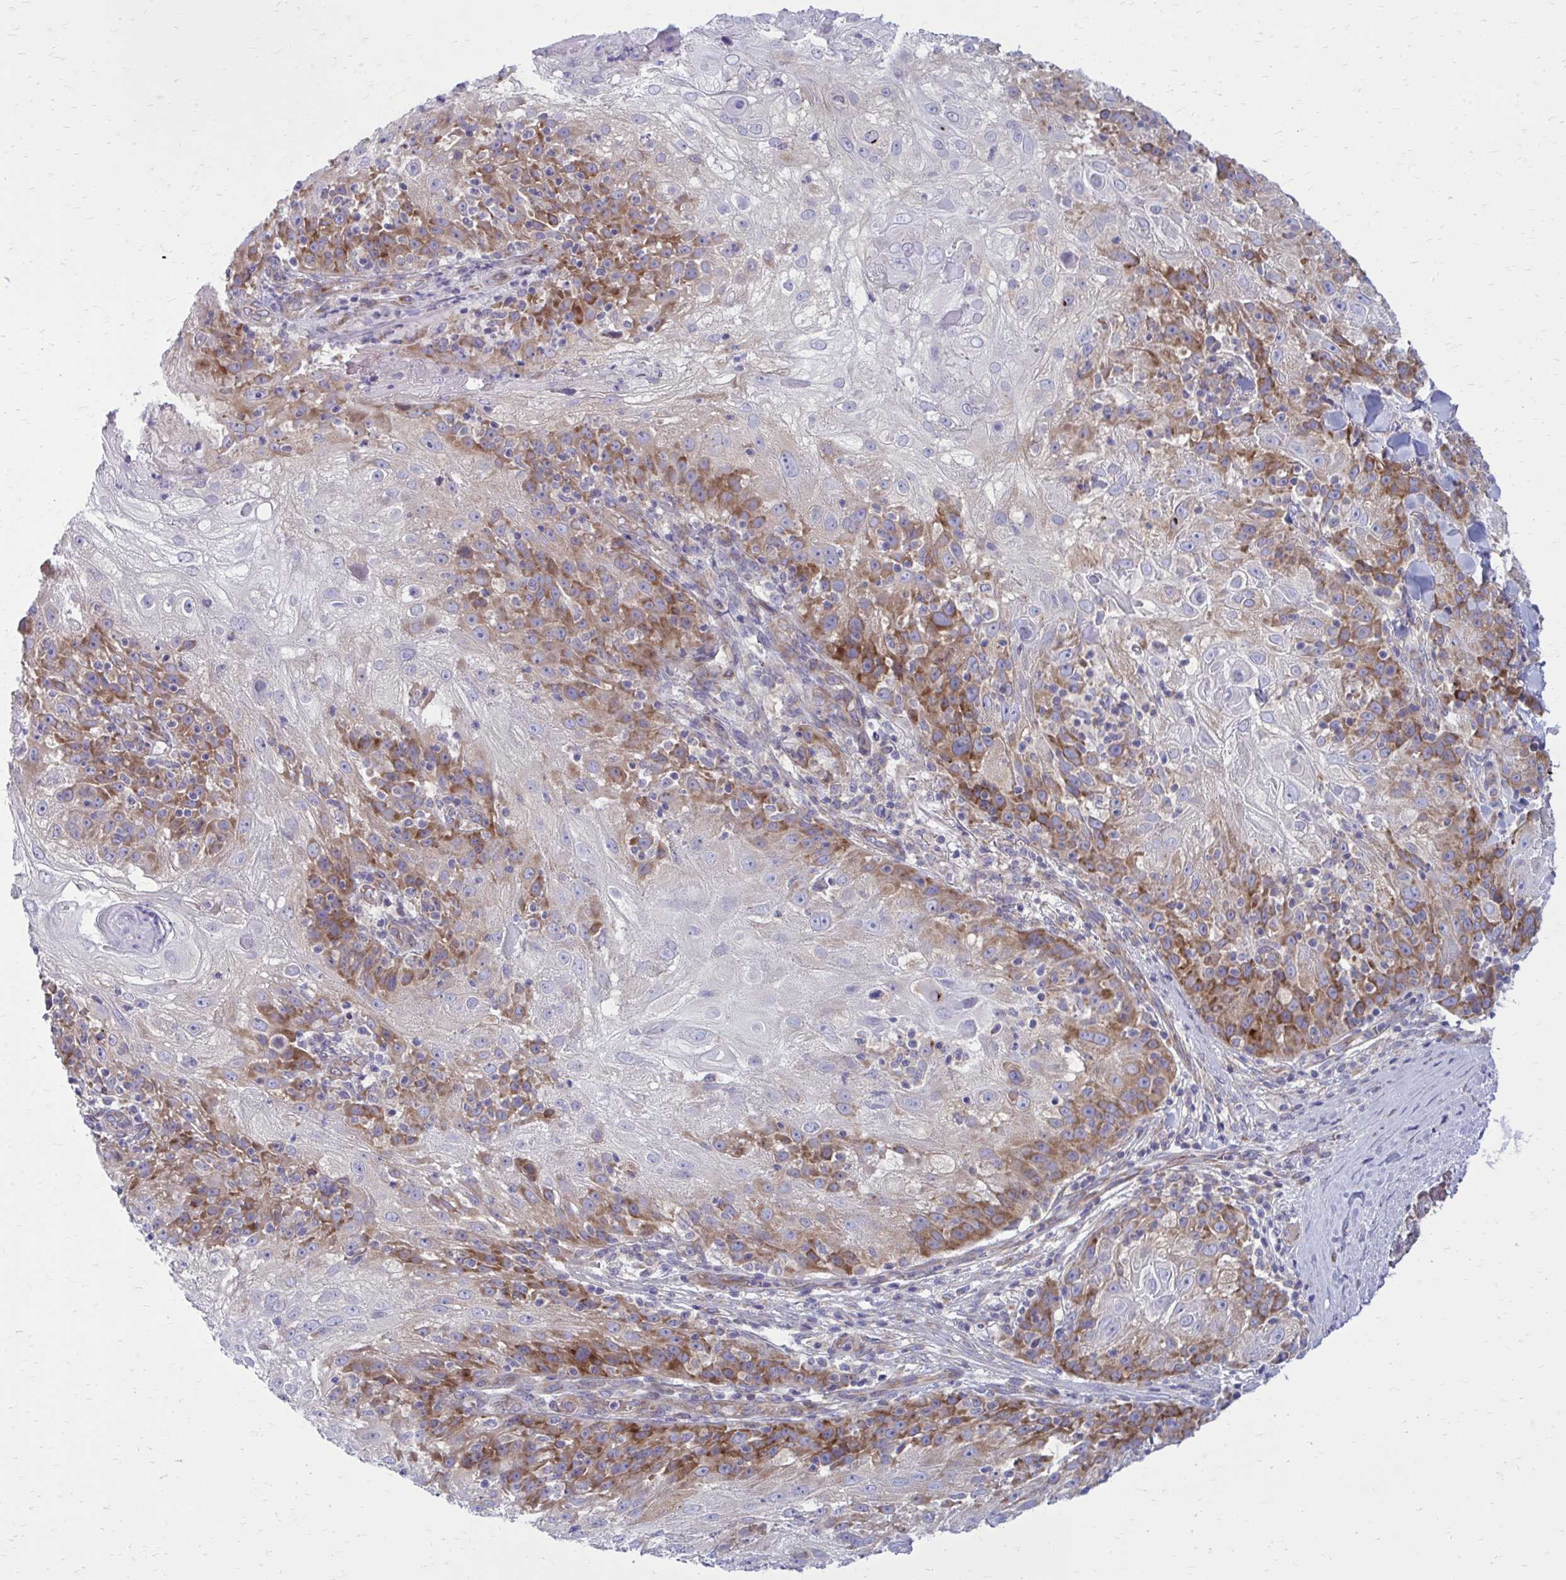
{"staining": {"intensity": "moderate", "quantity": "25%-75%", "location": "cytoplasmic/membranous"}, "tissue": "skin cancer", "cell_type": "Tumor cells", "image_type": "cancer", "snomed": [{"axis": "morphology", "description": "Normal tissue, NOS"}, {"axis": "morphology", "description": "Squamous cell carcinoma, NOS"}, {"axis": "topography", "description": "Skin"}], "caption": "The histopathology image displays immunohistochemical staining of skin cancer. There is moderate cytoplasmic/membranous staining is identified in approximately 25%-75% of tumor cells.", "gene": "GIGYF2", "patient": {"sex": "female", "age": 83}}